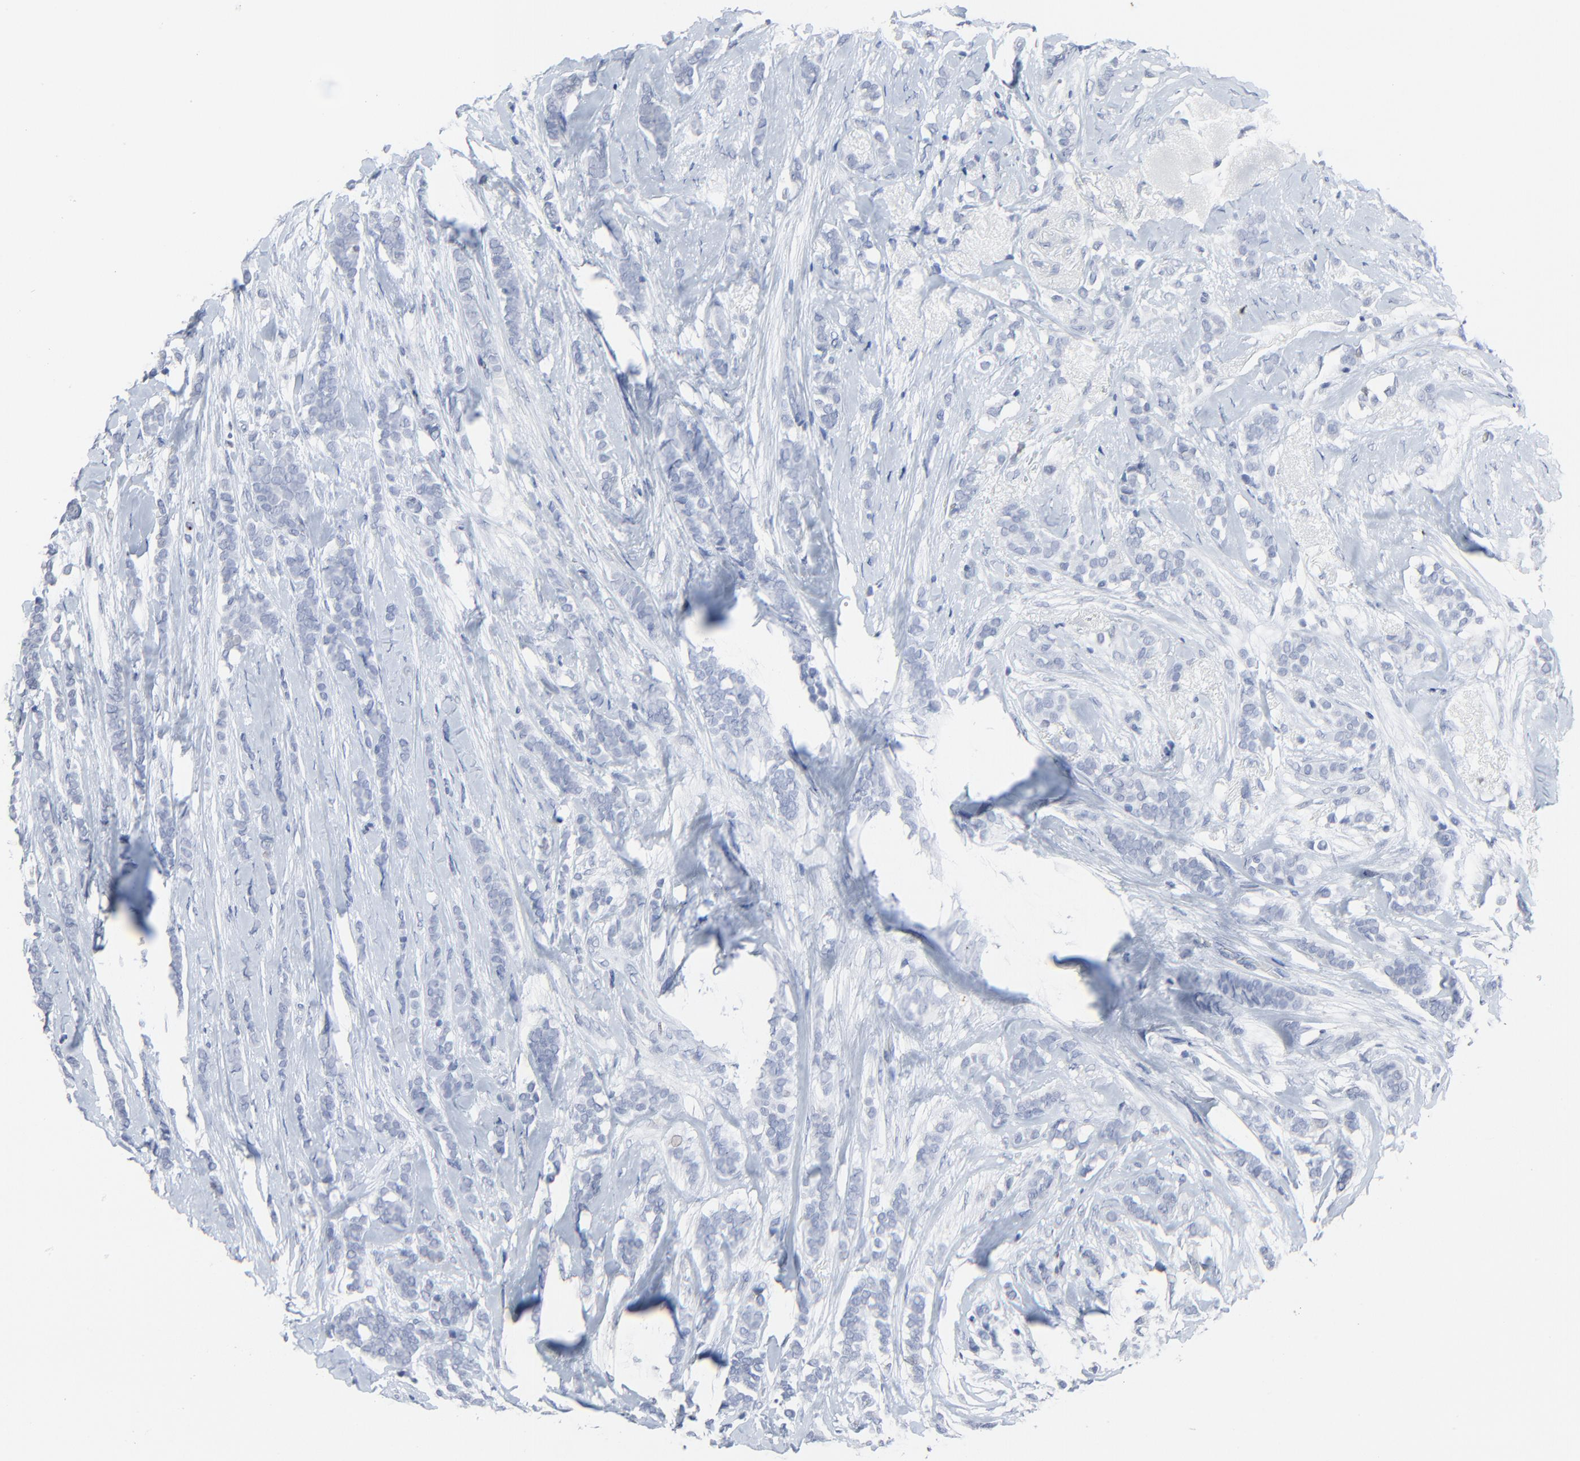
{"staining": {"intensity": "negative", "quantity": "none", "location": "none"}, "tissue": "breast cancer", "cell_type": "Tumor cells", "image_type": "cancer", "snomed": [{"axis": "morphology", "description": "Lobular carcinoma"}, {"axis": "topography", "description": "Breast"}], "caption": "Immunohistochemistry (IHC) of breast cancer demonstrates no expression in tumor cells. (Brightfield microscopy of DAB immunohistochemistry at high magnification).", "gene": "BIRC3", "patient": {"sex": "female", "age": 56}}